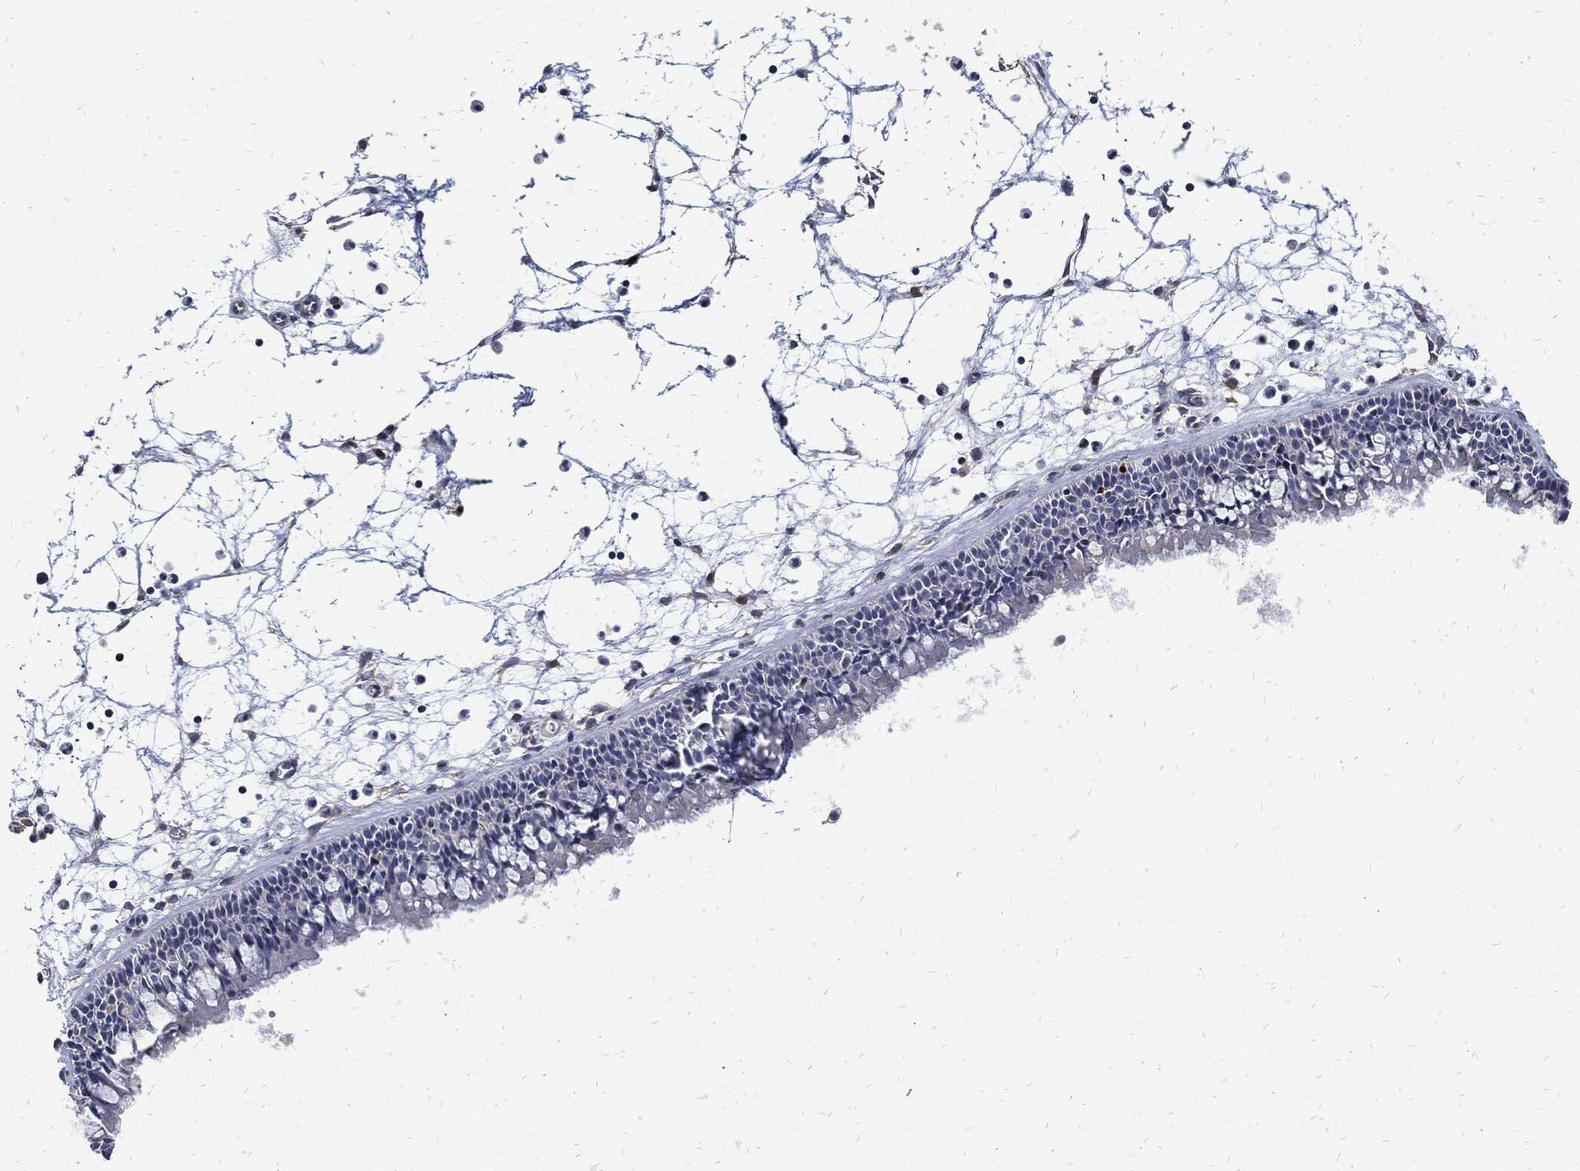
{"staining": {"intensity": "negative", "quantity": "none", "location": "none"}, "tissue": "nasopharynx", "cell_type": "Respiratory epithelial cells", "image_type": "normal", "snomed": [{"axis": "morphology", "description": "Normal tissue, NOS"}, {"axis": "topography", "description": "Nasopharynx"}], "caption": "Respiratory epithelial cells show no significant protein staining in normal nasopharynx. The staining was performed using DAB (3,3'-diaminobenzidine) to visualize the protein expression in brown, while the nuclei were stained in blue with hematoxylin (Magnification: 20x).", "gene": "MKI67", "patient": {"sex": "male", "age": 58}}